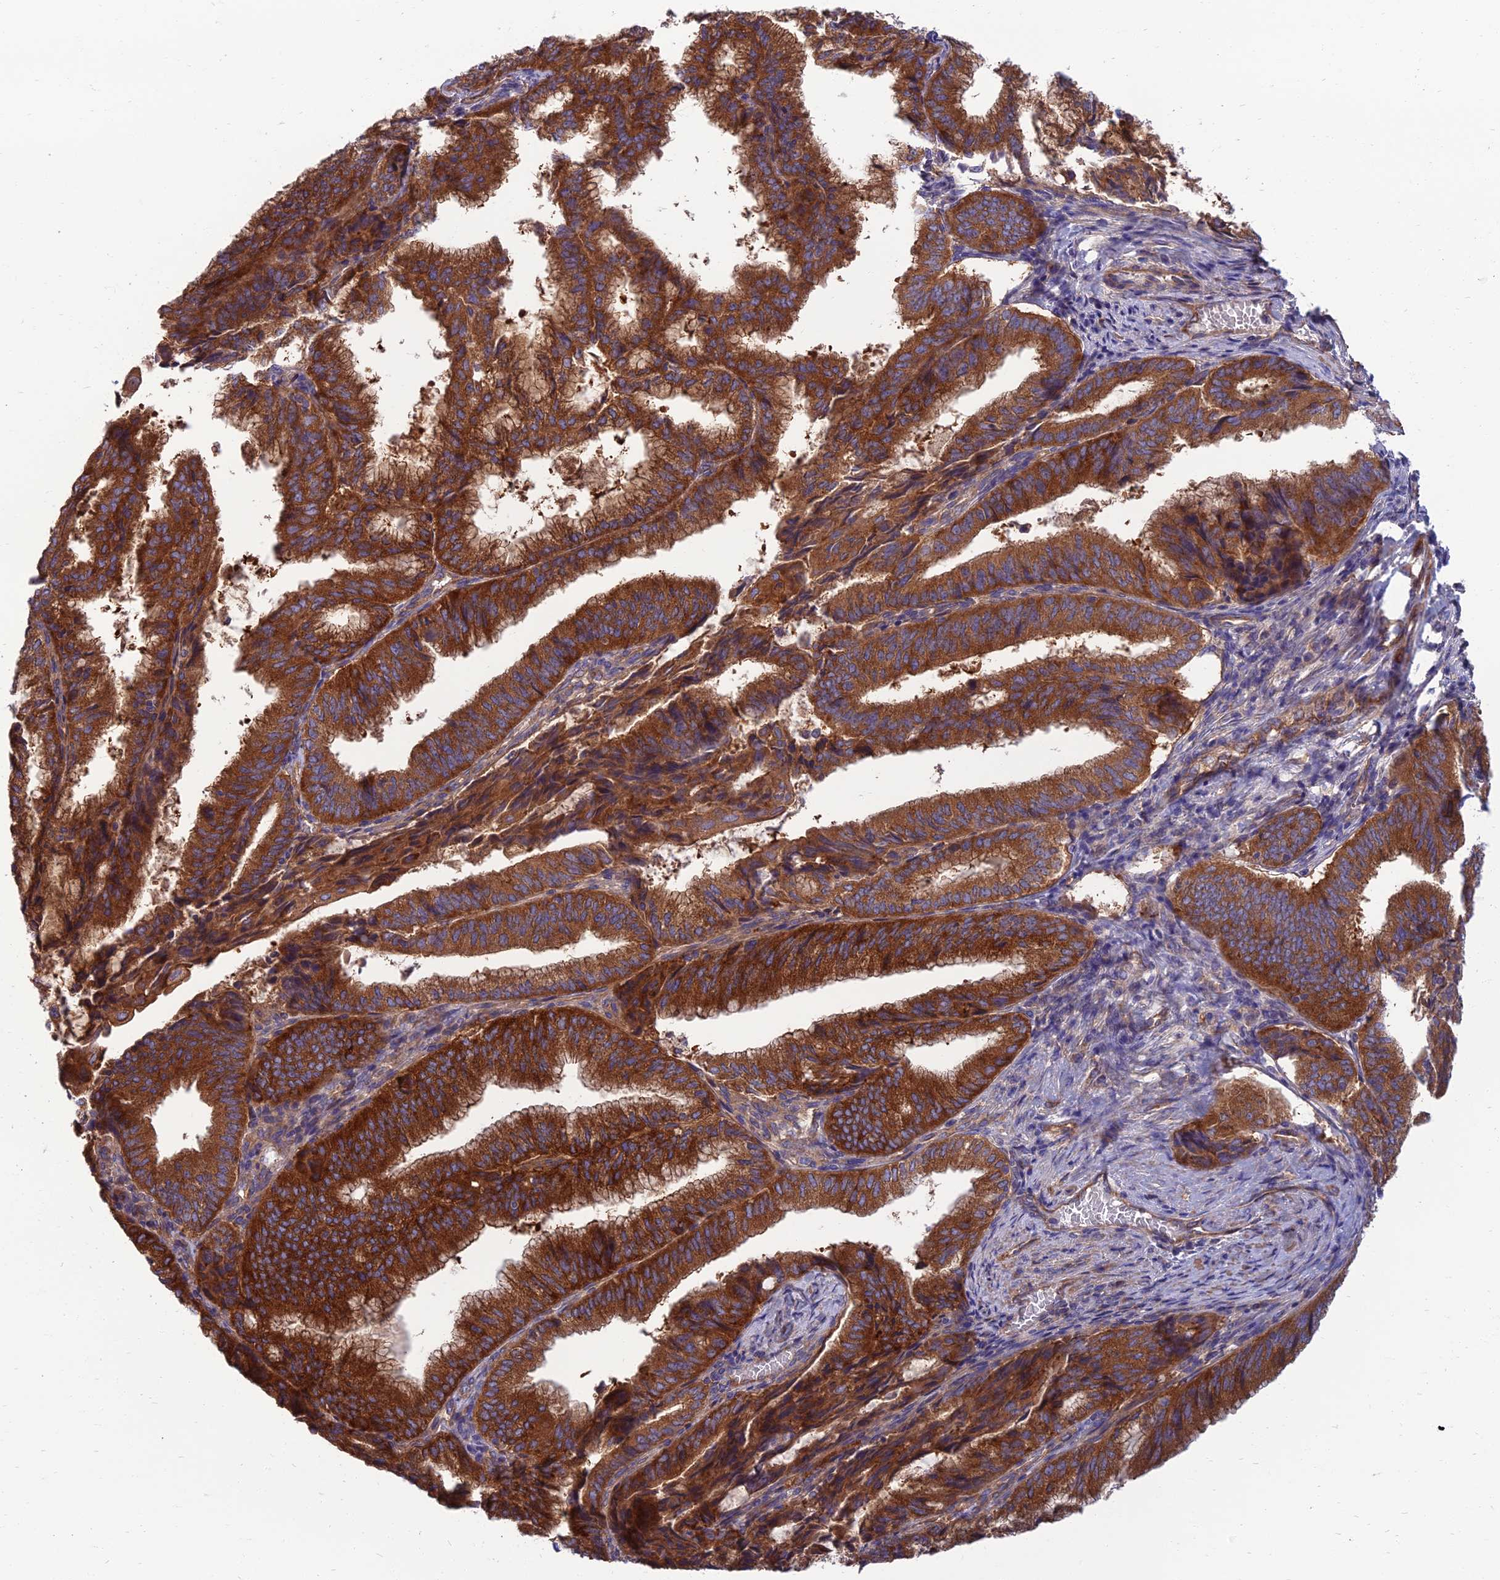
{"staining": {"intensity": "strong", "quantity": ">75%", "location": "cytoplasmic/membranous"}, "tissue": "endometrial cancer", "cell_type": "Tumor cells", "image_type": "cancer", "snomed": [{"axis": "morphology", "description": "Adenocarcinoma, NOS"}, {"axis": "topography", "description": "Endometrium"}], "caption": "Protein staining by IHC exhibits strong cytoplasmic/membranous expression in about >75% of tumor cells in endometrial adenocarcinoma. The staining was performed using DAB (3,3'-diaminobenzidine) to visualize the protein expression in brown, while the nuclei were stained in blue with hematoxylin (Magnification: 20x).", "gene": "WDR24", "patient": {"sex": "female", "age": 49}}